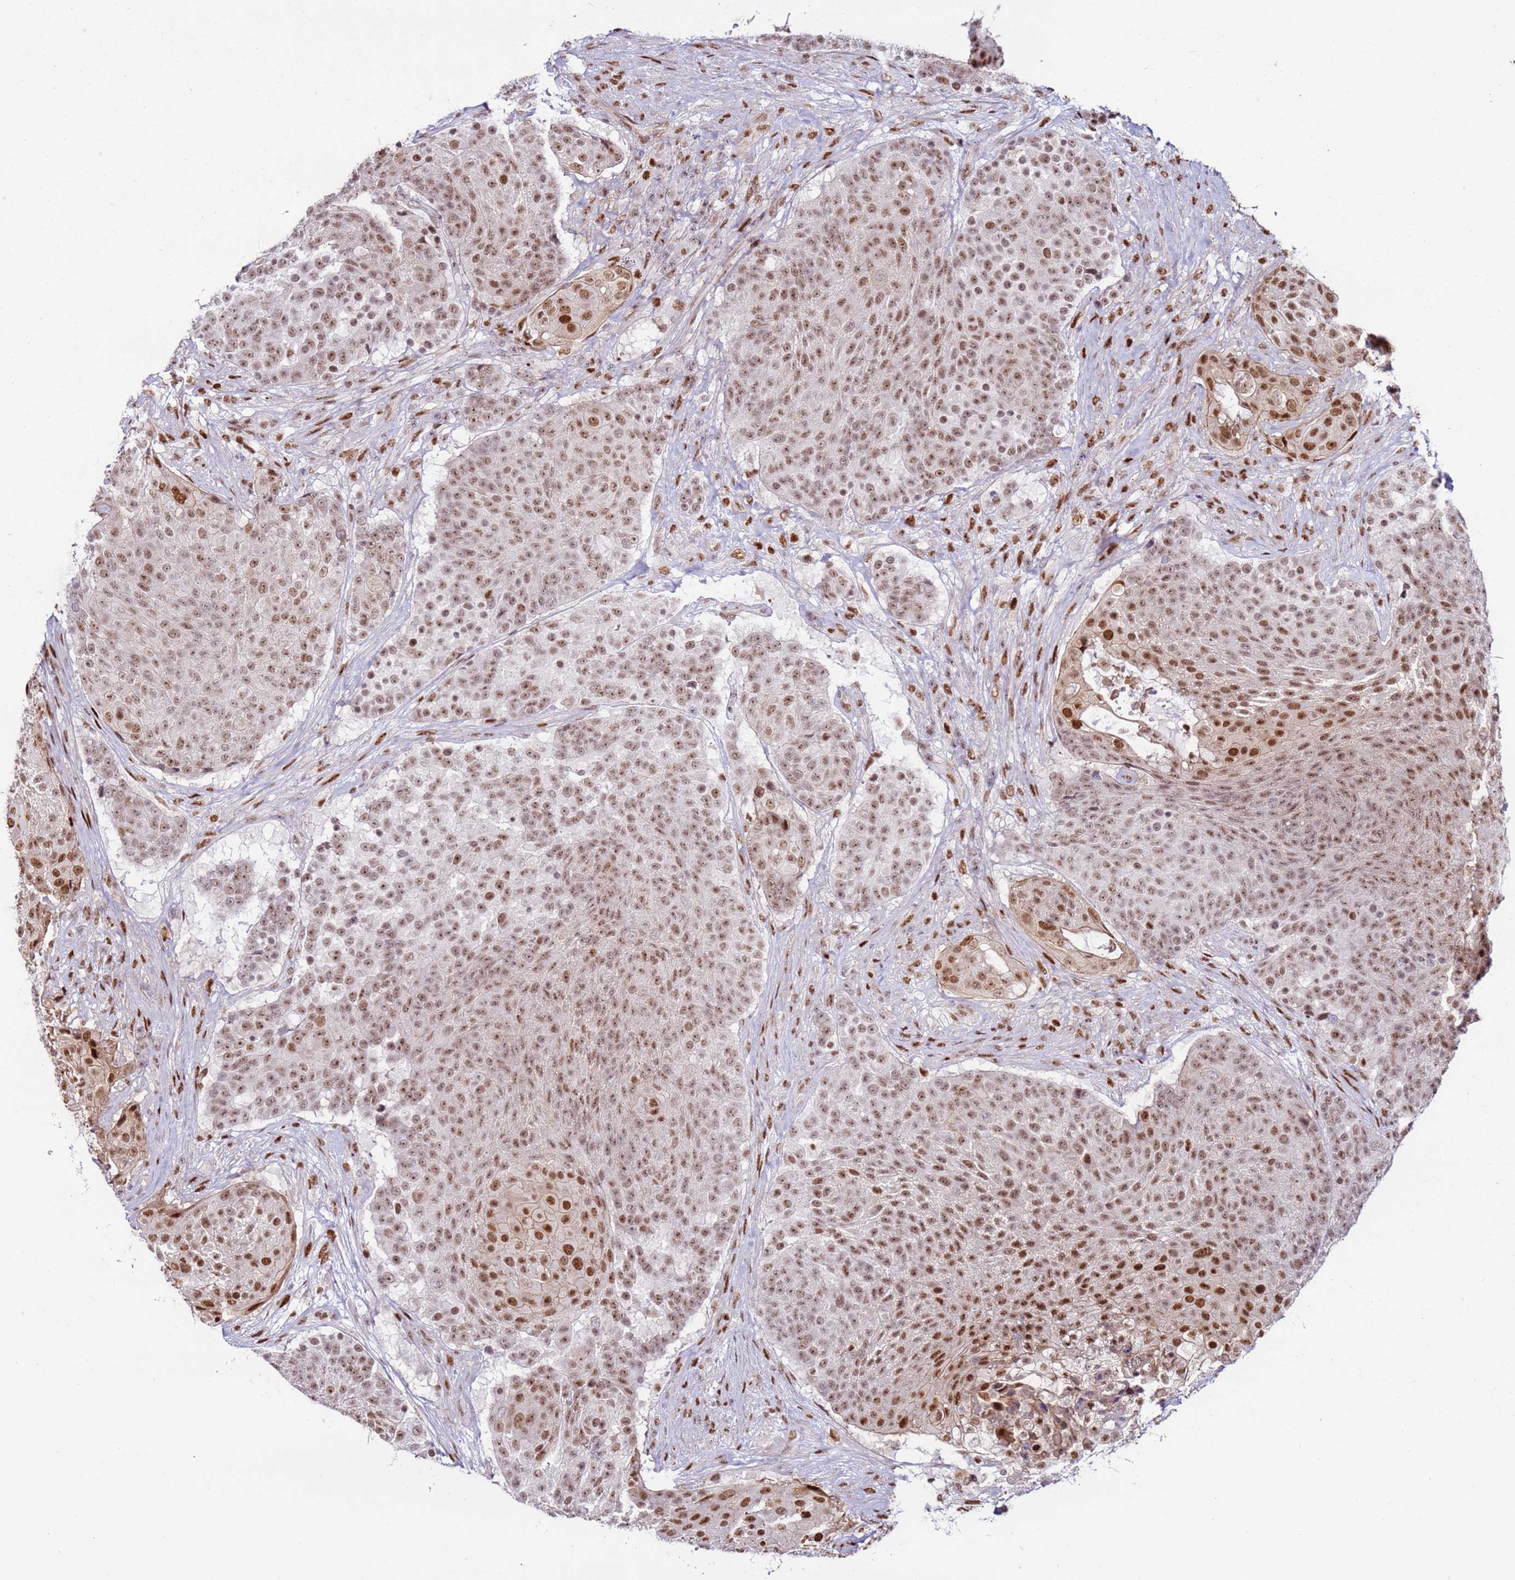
{"staining": {"intensity": "moderate", "quantity": ">75%", "location": "nuclear"}, "tissue": "urothelial cancer", "cell_type": "Tumor cells", "image_type": "cancer", "snomed": [{"axis": "morphology", "description": "Urothelial carcinoma, High grade"}, {"axis": "topography", "description": "Urinary bladder"}], "caption": "A high-resolution photomicrograph shows immunohistochemistry staining of urothelial cancer, which exhibits moderate nuclear positivity in approximately >75% of tumor cells.", "gene": "KPNA4", "patient": {"sex": "female", "age": 63}}